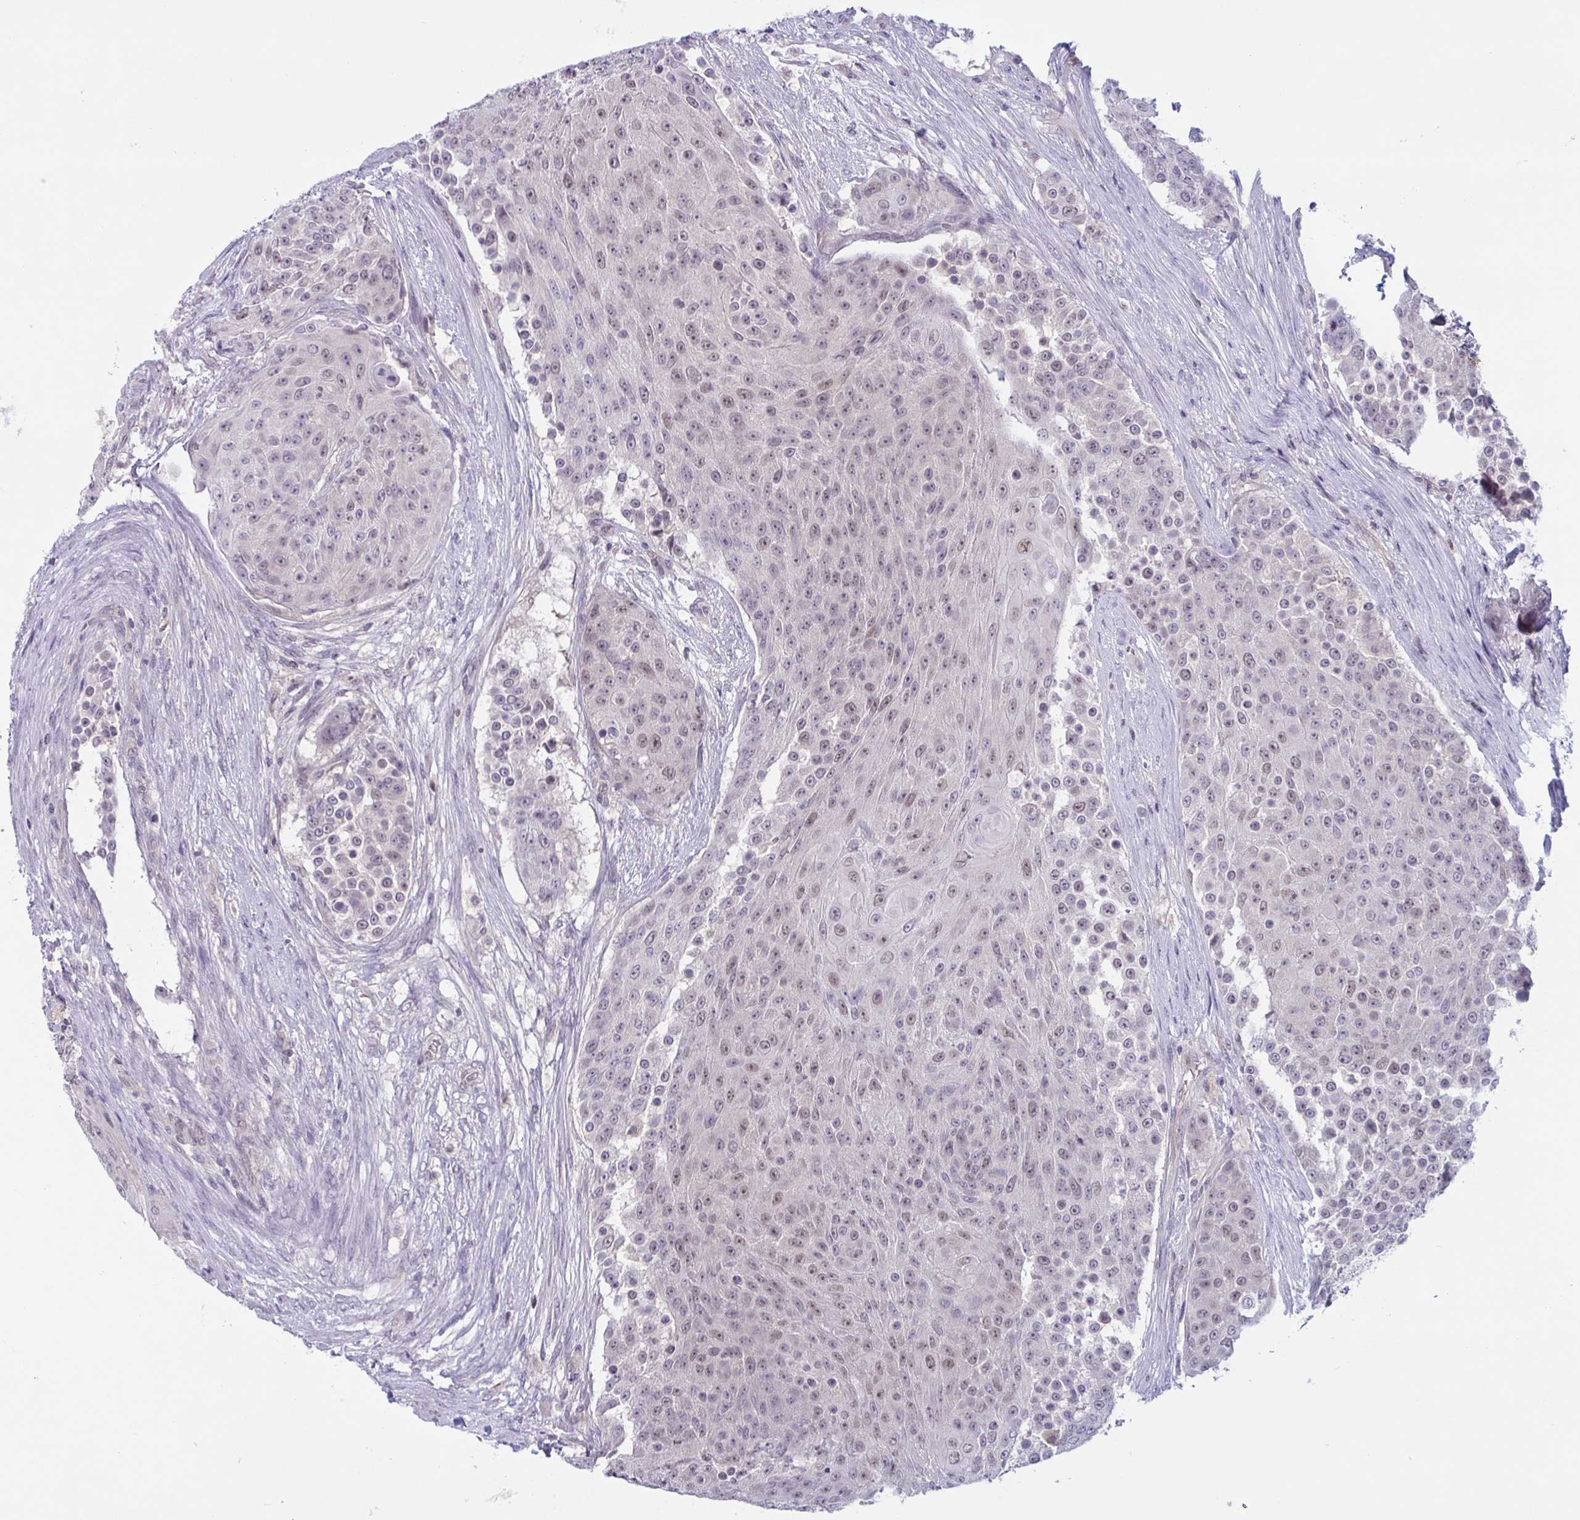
{"staining": {"intensity": "weak", "quantity": "25%-75%", "location": "nuclear"}, "tissue": "urothelial cancer", "cell_type": "Tumor cells", "image_type": "cancer", "snomed": [{"axis": "morphology", "description": "Urothelial carcinoma, High grade"}, {"axis": "topography", "description": "Urinary bladder"}], "caption": "High-magnification brightfield microscopy of urothelial cancer stained with DAB (3,3'-diaminobenzidine) (brown) and counterstained with hematoxylin (blue). tumor cells exhibit weak nuclear positivity is appreciated in about25%-75% of cells.", "gene": "TSN", "patient": {"sex": "female", "age": 63}}